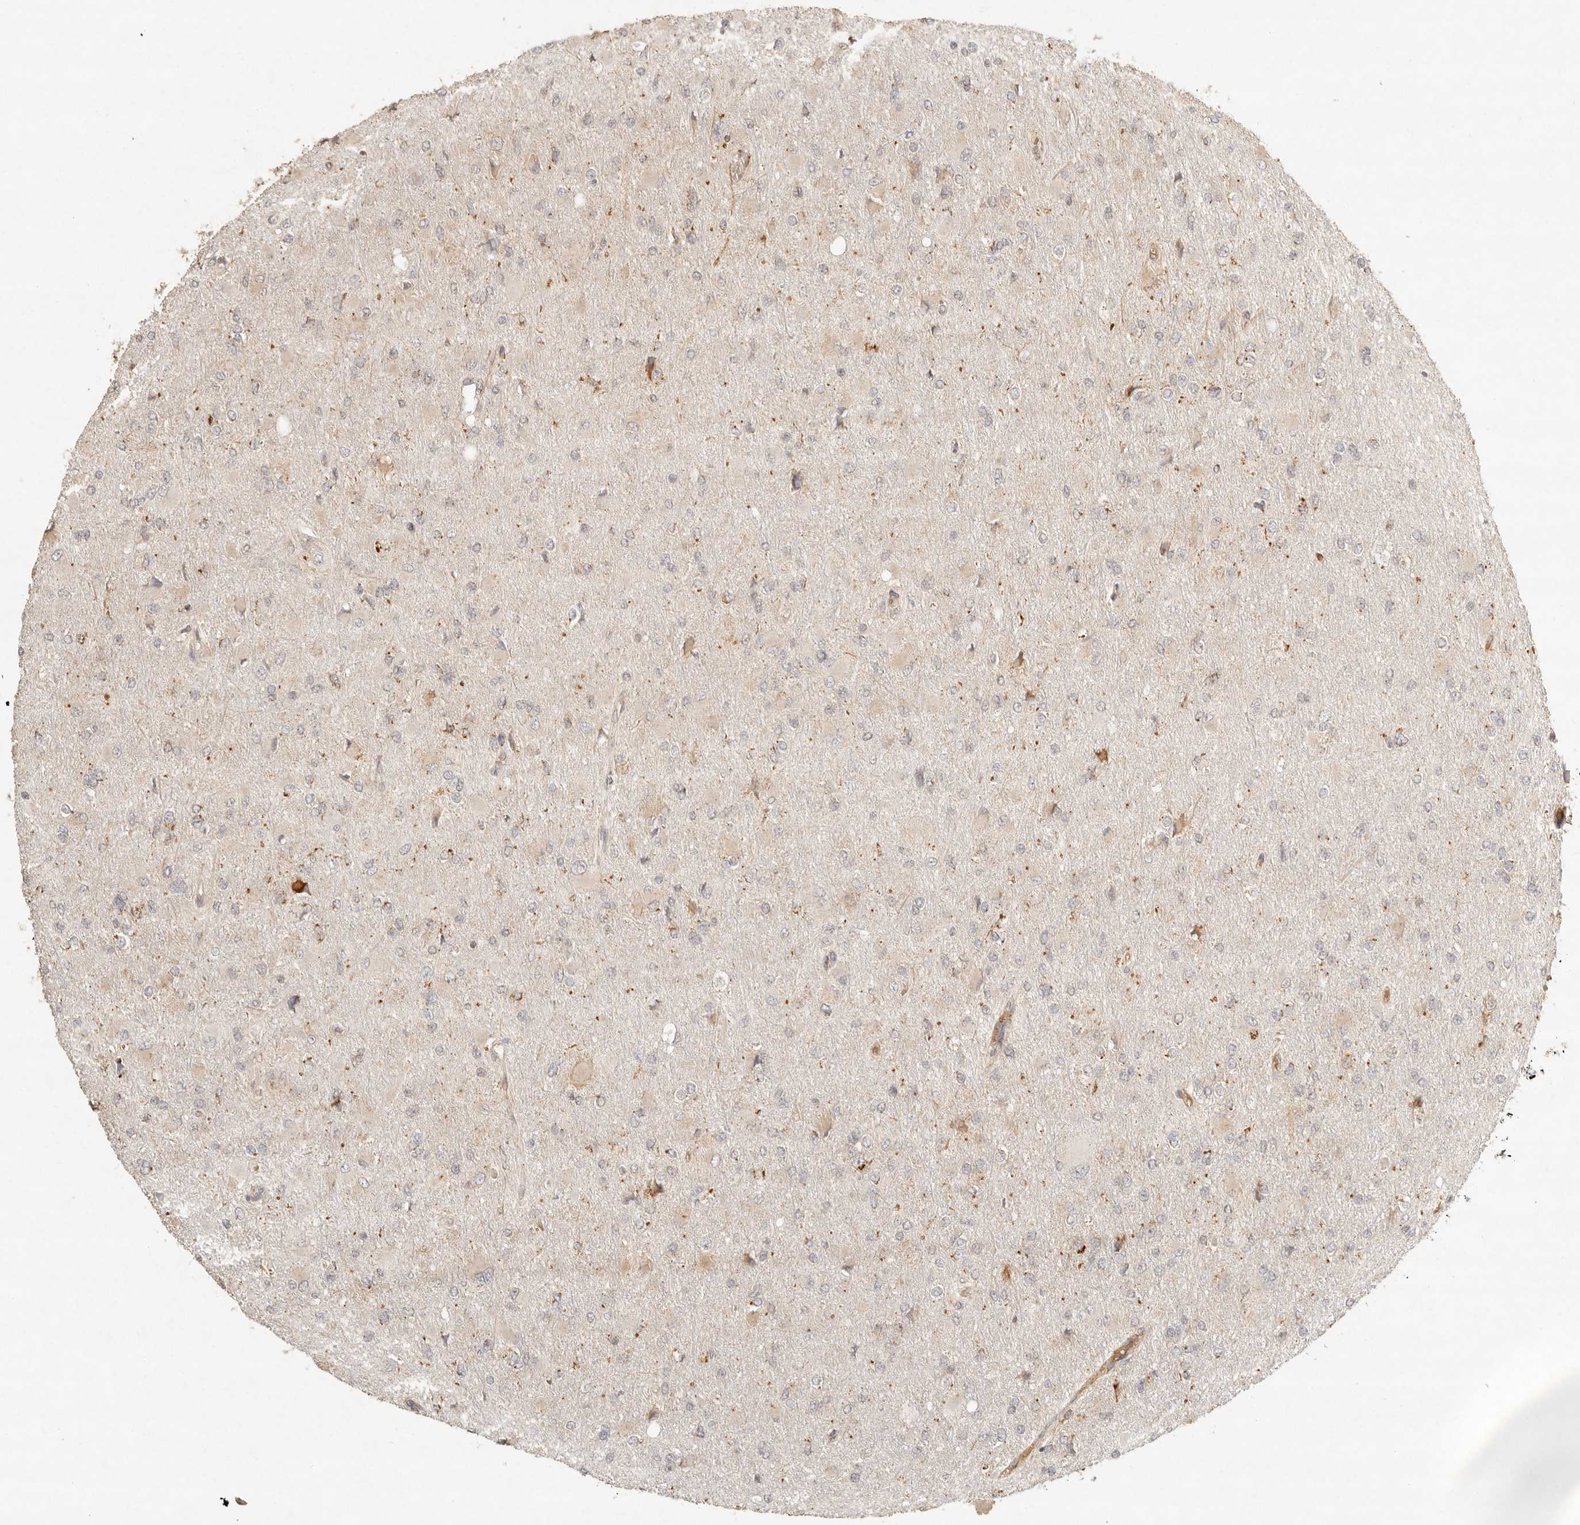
{"staining": {"intensity": "weak", "quantity": "<25%", "location": "cytoplasmic/membranous"}, "tissue": "glioma", "cell_type": "Tumor cells", "image_type": "cancer", "snomed": [{"axis": "morphology", "description": "Glioma, malignant, High grade"}, {"axis": "topography", "description": "Cerebral cortex"}], "caption": "Immunohistochemistry (IHC) micrograph of neoplastic tissue: high-grade glioma (malignant) stained with DAB shows no significant protein positivity in tumor cells.", "gene": "MRPL55", "patient": {"sex": "female", "age": 36}}